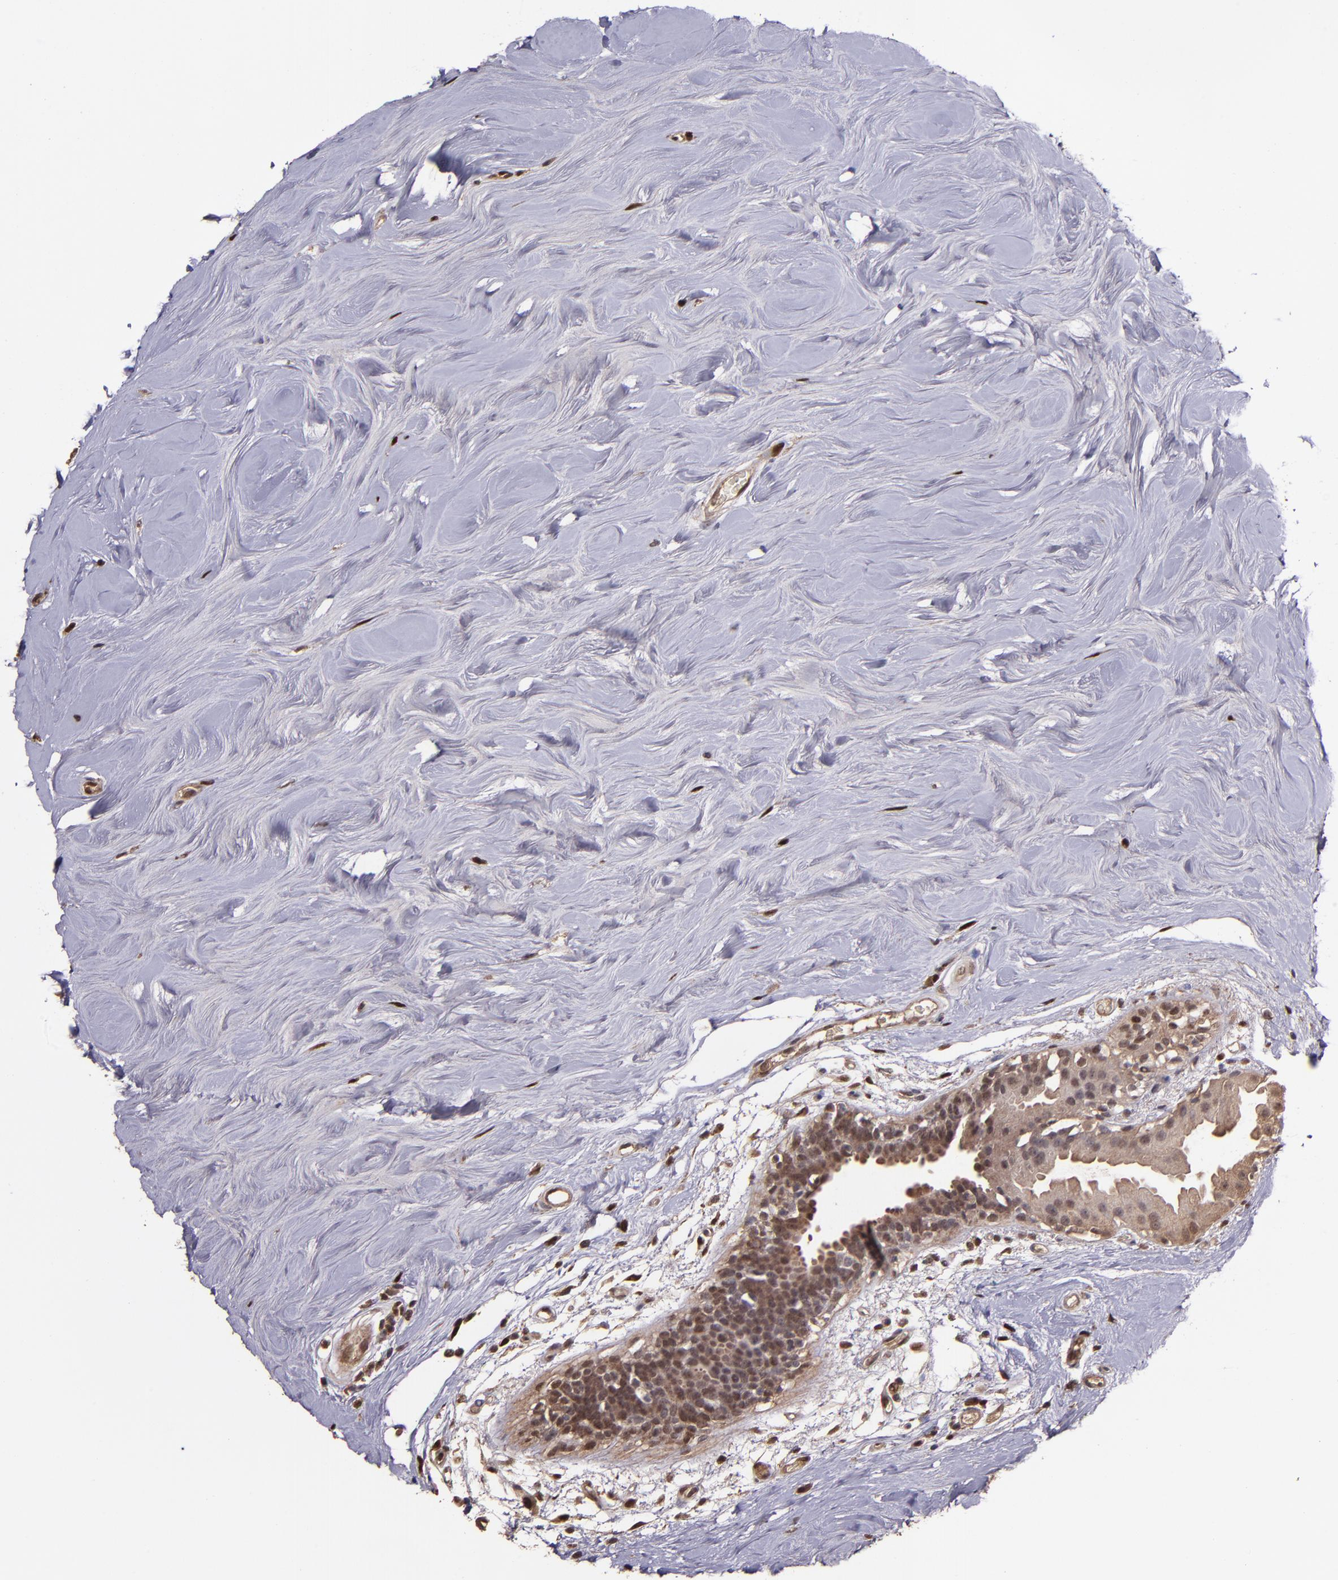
{"staining": {"intensity": "moderate", "quantity": ">75%", "location": "cytoplasmic/membranous,nuclear"}, "tissue": "breast cancer", "cell_type": "Tumor cells", "image_type": "cancer", "snomed": [{"axis": "morphology", "description": "Duct carcinoma"}, {"axis": "topography", "description": "Breast"}], "caption": "DAB immunohistochemical staining of human invasive ductal carcinoma (breast) reveals moderate cytoplasmic/membranous and nuclear protein positivity in approximately >75% of tumor cells. The staining is performed using DAB (3,3'-diaminobenzidine) brown chromogen to label protein expression. The nuclei are counter-stained blue using hematoxylin.", "gene": "SERPINF2", "patient": {"sex": "female", "age": 40}}